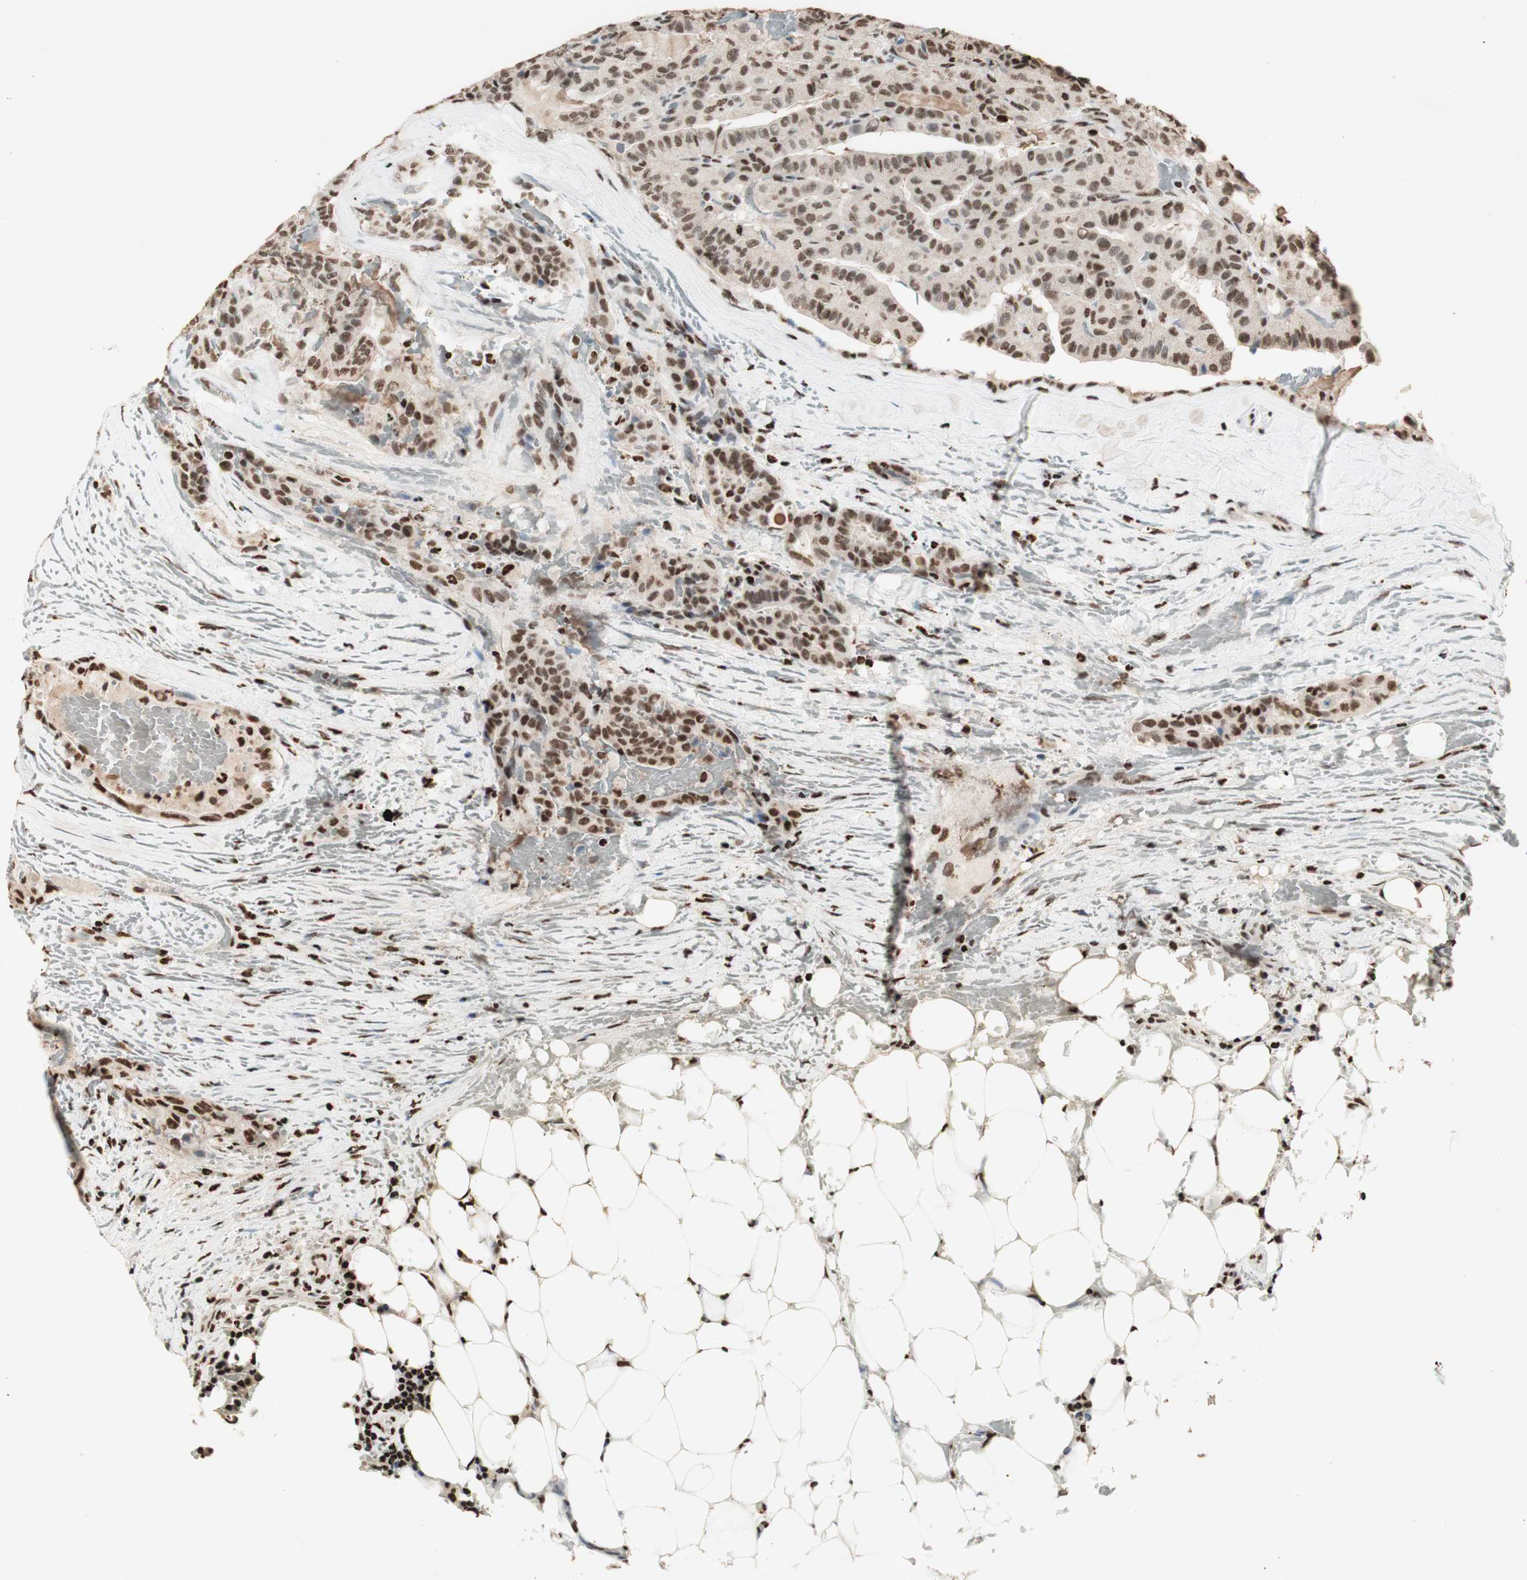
{"staining": {"intensity": "moderate", "quantity": ">75%", "location": "nuclear"}, "tissue": "head and neck cancer", "cell_type": "Tumor cells", "image_type": "cancer", "snomed": [{"axis": "morphology", "description": "Squamous cell carcinoma, NOS"}, {"axis": "topography", "description": "Oral tissue"}, {"axis": "topography", "description": "Head-Neck"}], "caption": "An image showing moderate nuclear staining in approximately >75% of tumor cells in head and neck cancer, as visualized by brown immunohistochemical staining.", "gene": "HNRNPA2B1", "patient": {"sex": "female", "age": 50}}